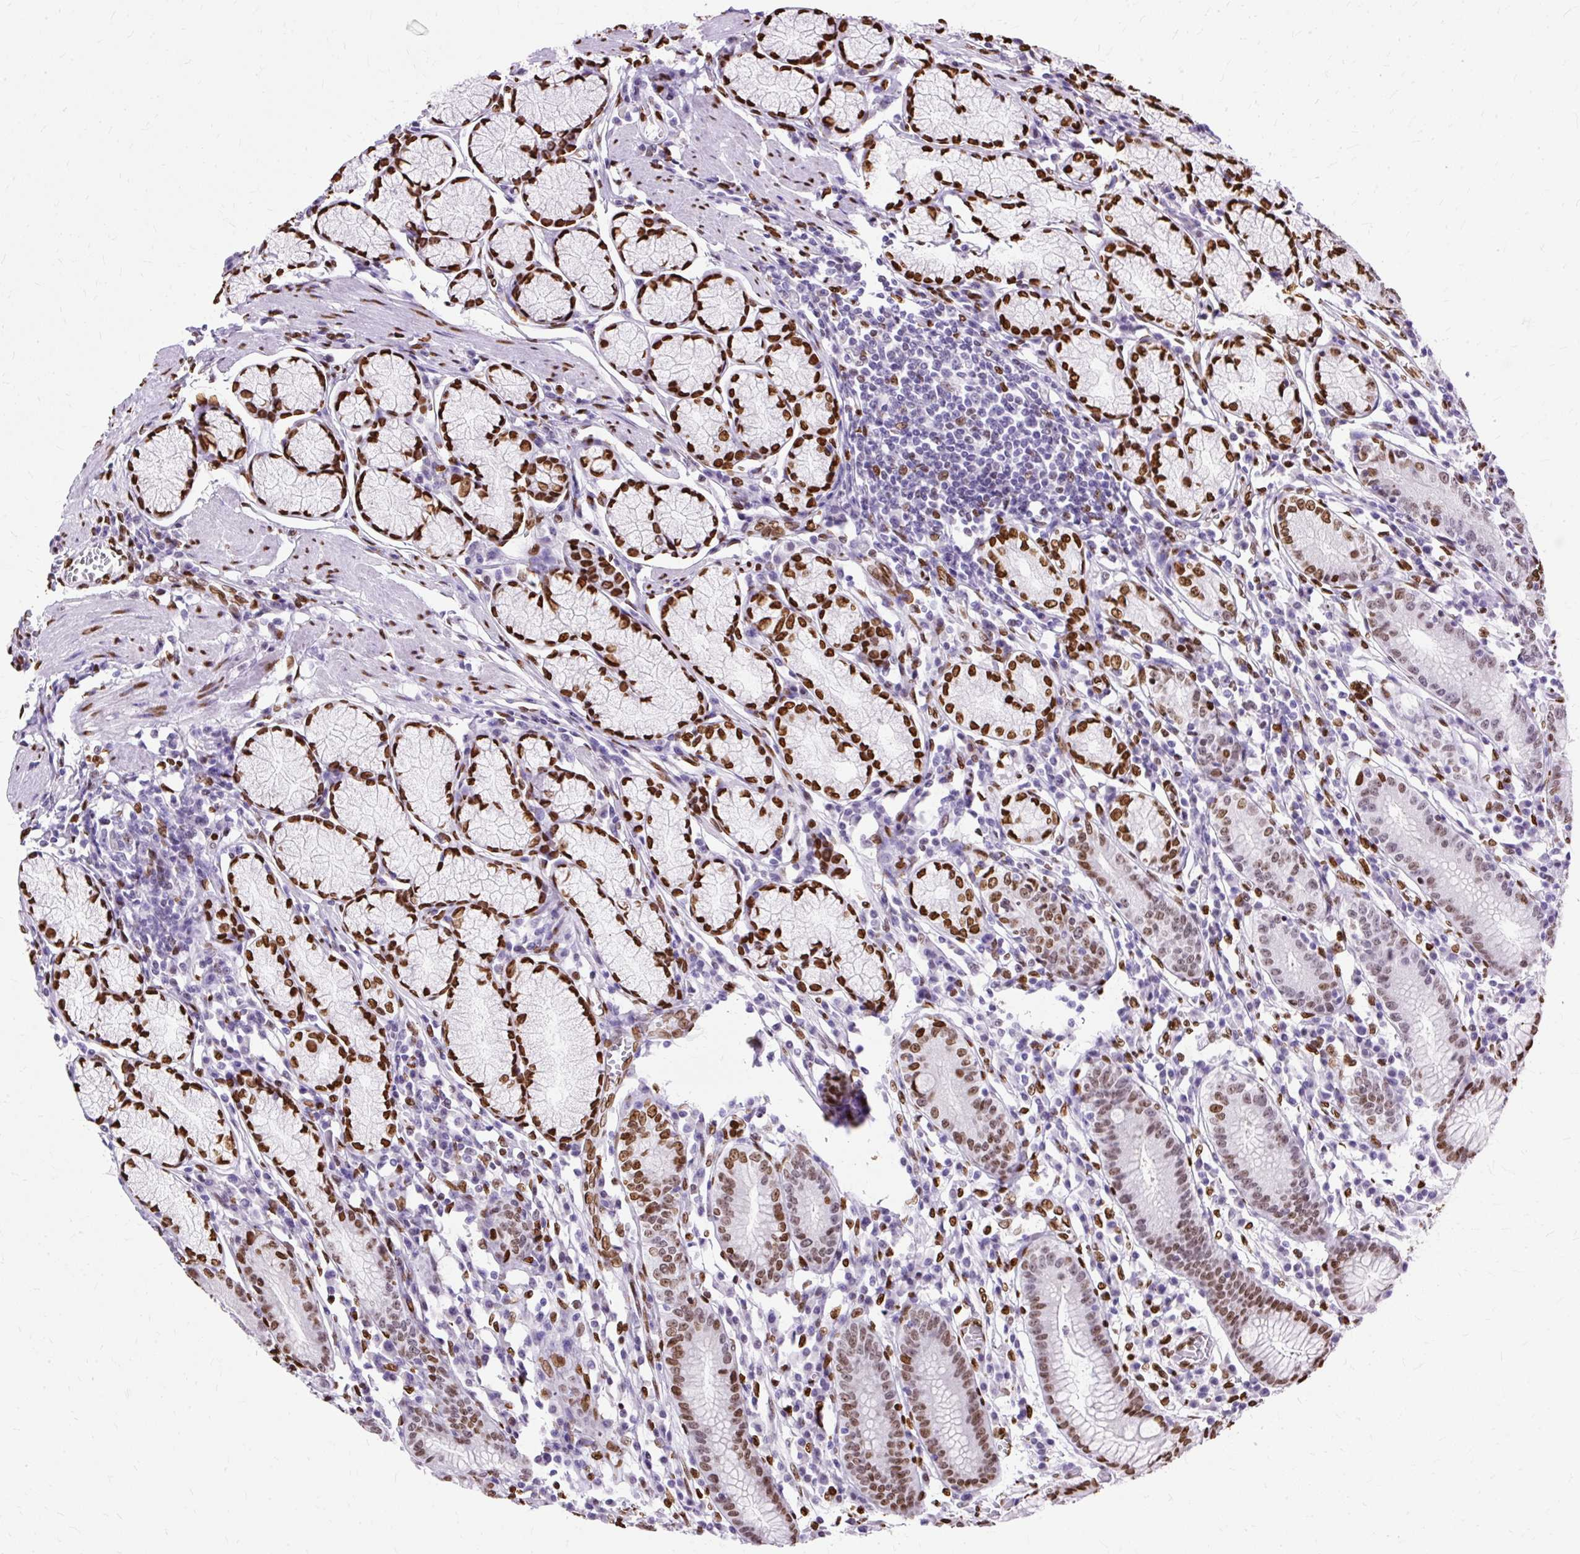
{"staining": {"intensity": "strong", "quantity": ">75%", "location": "nuclear"}, "tissue": "stomach", "cell_type": "Glandular cells", "image_type": "normal", "snomed": [{"axis": "morphology", "description": "Normal tissue, NOS"}, {"axis": "topography", "description": "Stomach"}], "caption": "Immunohistochemical staining of benign stomach displays strong nuclear protein expression in about >75% of glandular cells. Nuclei are stained in blue.", "gene": "TMEM184C", "patient": {"sex": "male", "age": 55}}